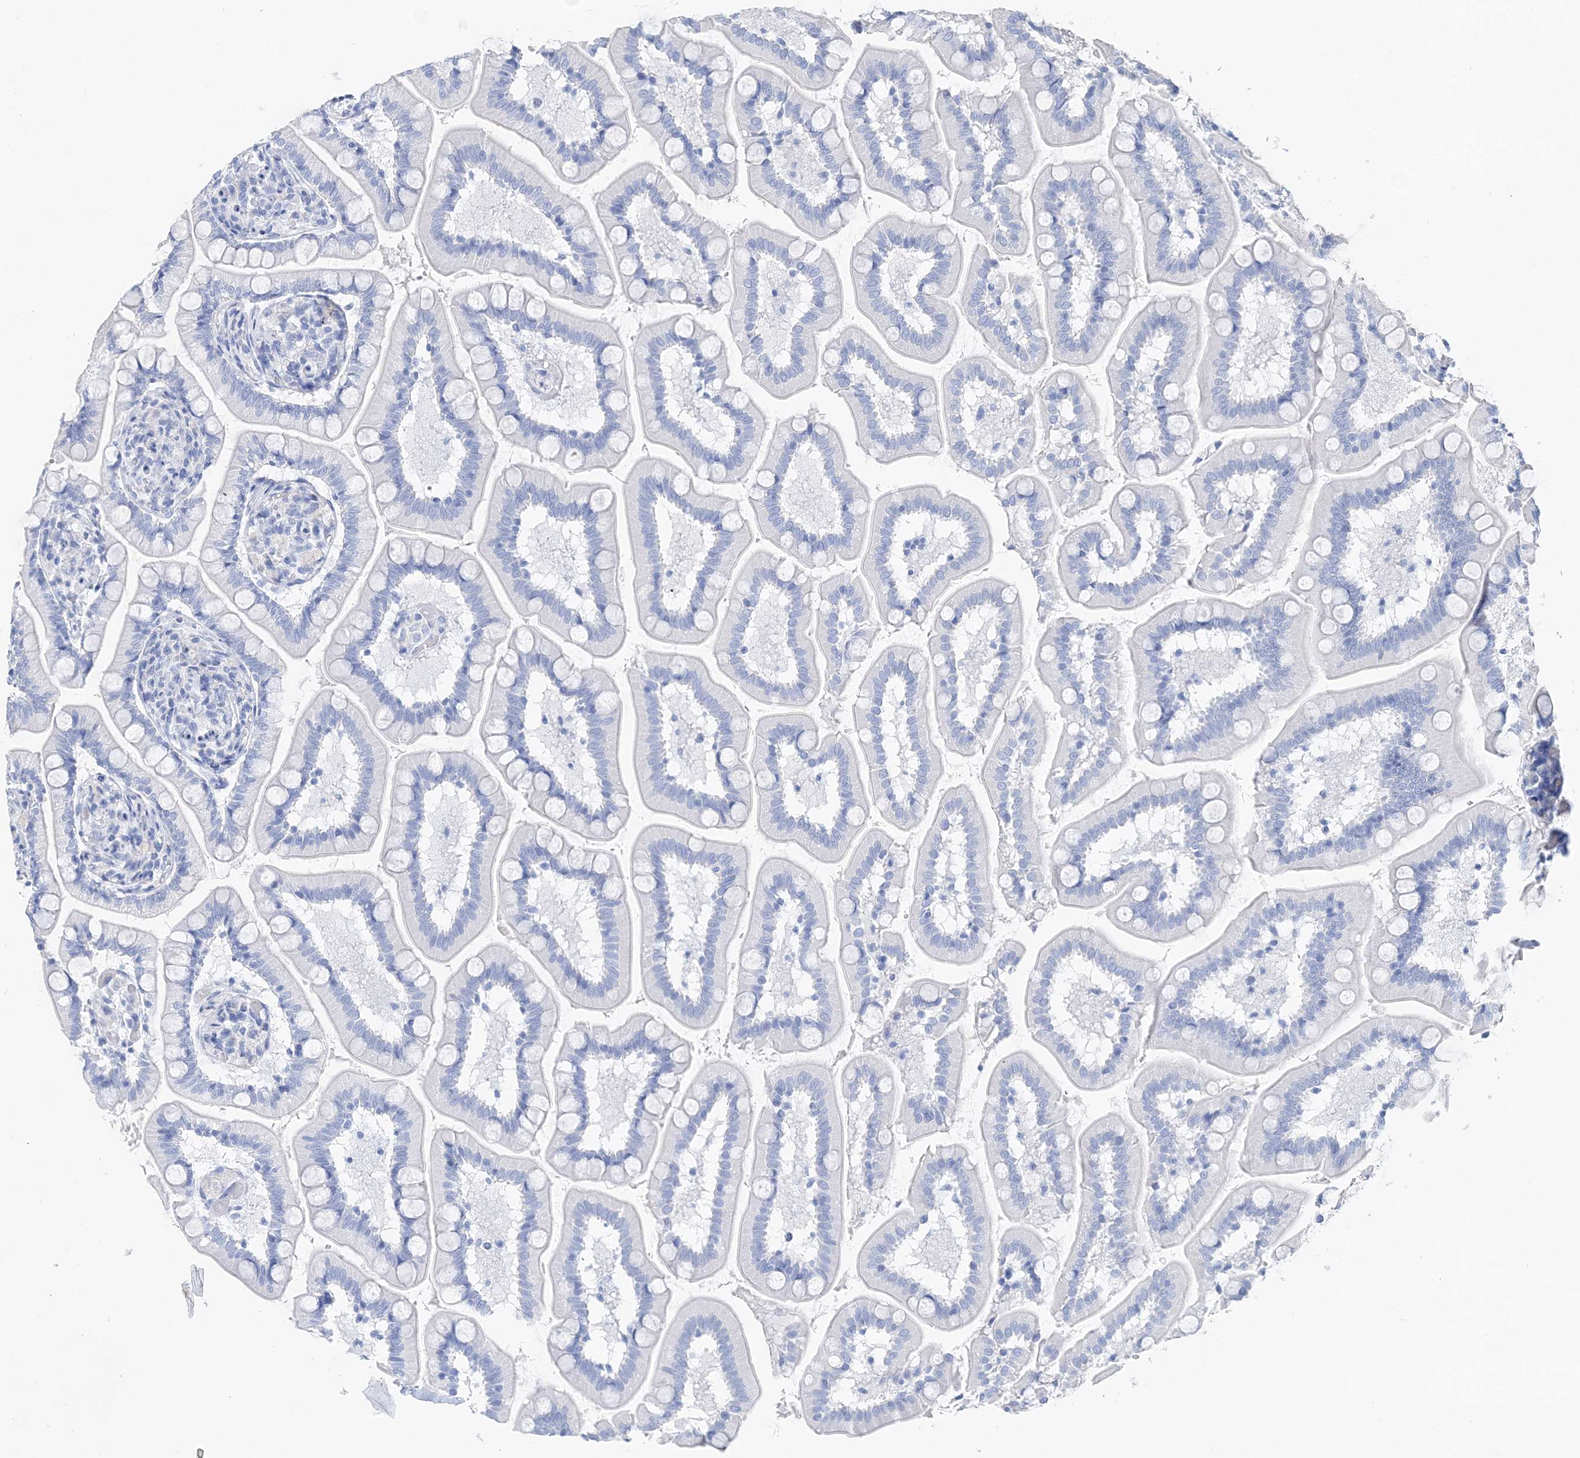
{"staining": {"intensity": "negative", "quantity": "none", "location": "none"}, "tissue": "small intestine", "cell_type": "Glandular cells", "image_type": "normal", "snomed": [{"axis": "morphology", "description": "Normal tissue, NOS"}, {"axis": "topography", "description": "Small intestine"}], "caption": "Immunohistochemical staining of normal small intestine shows no significant positivity in glandular cells. Brightfield microscopy of IHC stained with DAB (3,3'-diaminobenzidine) (brown) and hematoxylin (blue), captured at high magnification.", "gene": "TSPYL6", "patient": {"sex": "female", "age": 64}}